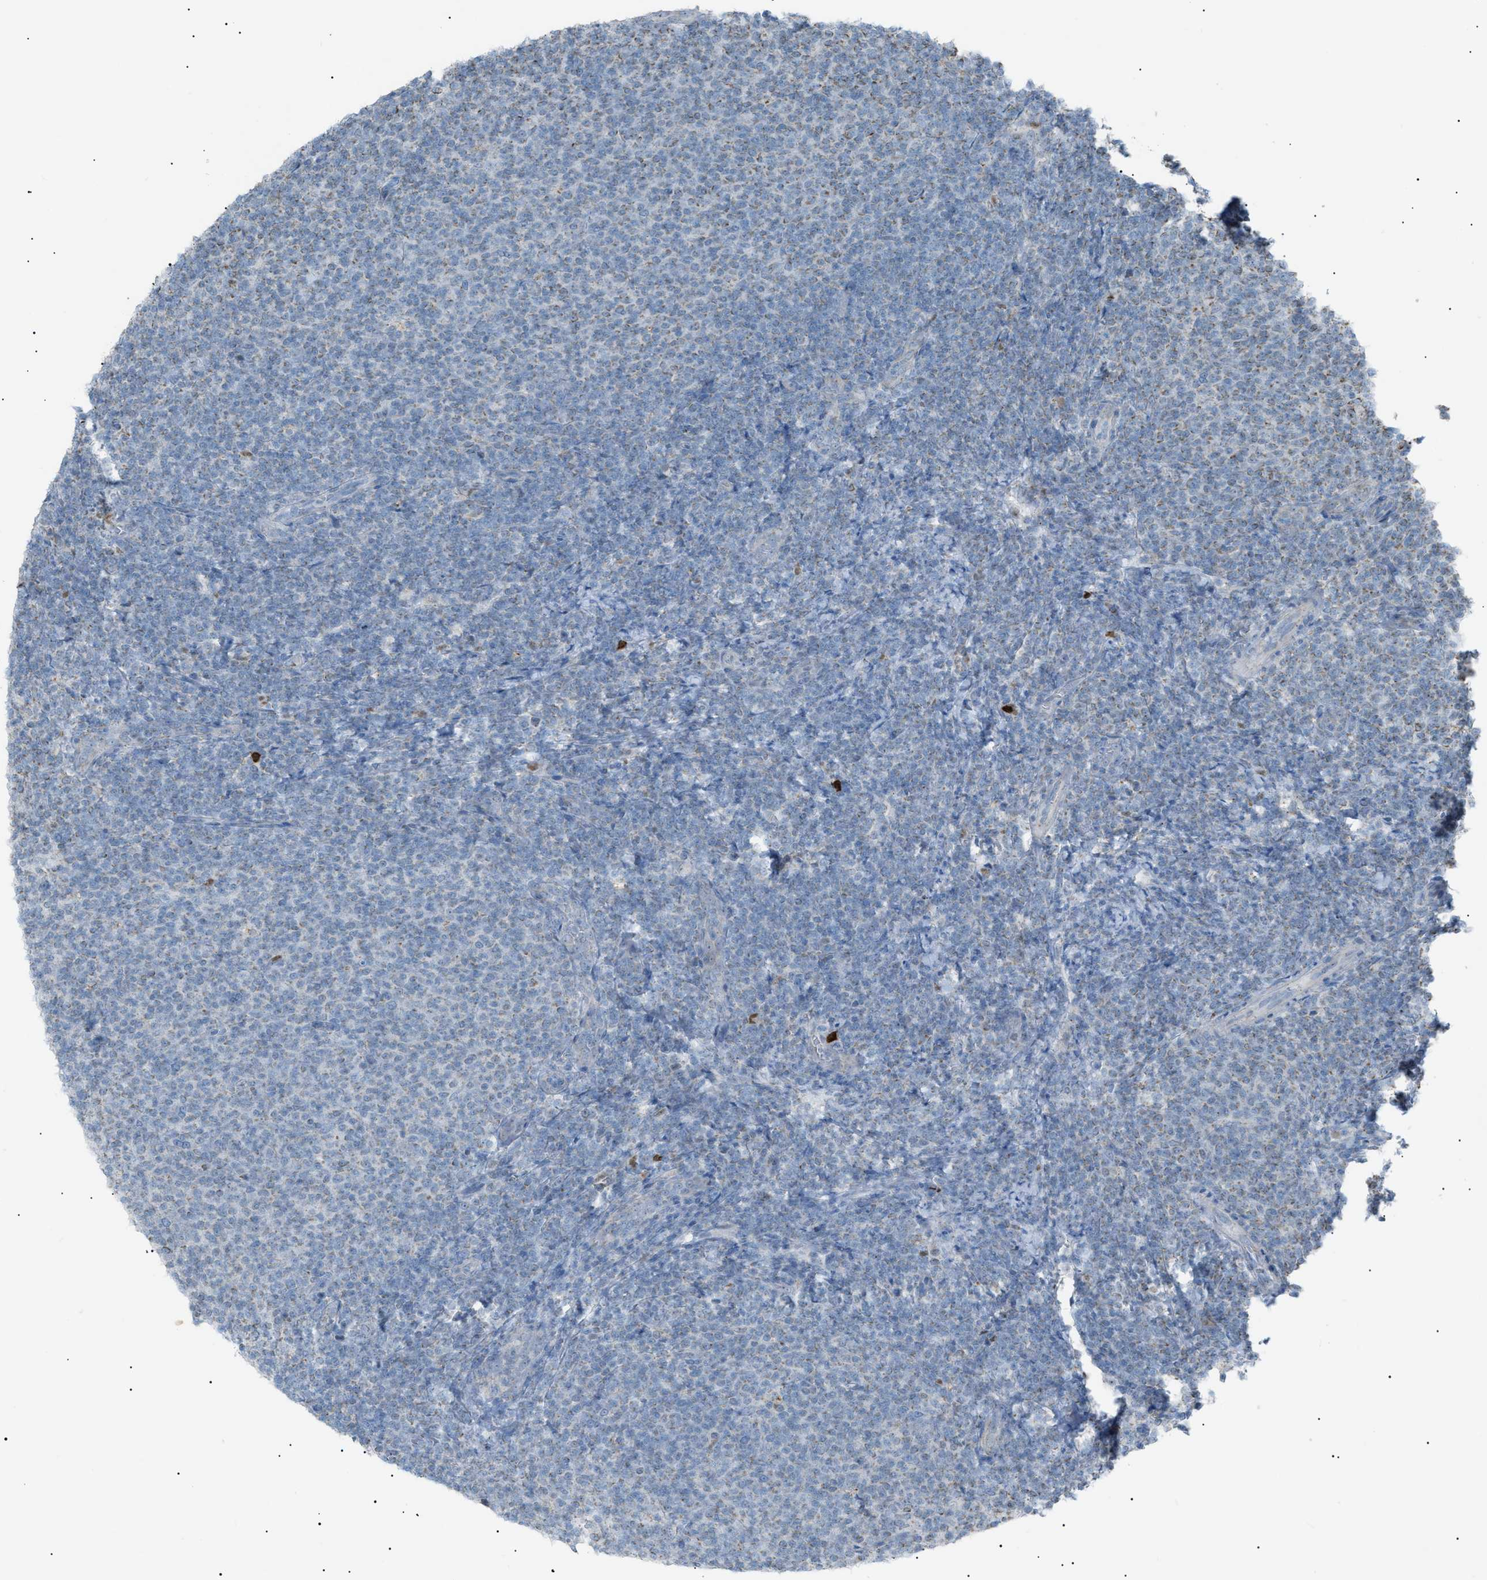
{"staining": {"intensity": "negative", "quantity": "none", "location": "none"}, "tissue": "lymphoma", "cell_type": "Tumor cells", "image_type": "cancer", "snomed": [{"axis": "morphology", "description": "Malignant lymphoma, non-Hodgkin's type, Low grade"}, {"axis": "topography", "description": "Lymph node"}], "caption": "Photomicrograph shows no protein positivity in tumor cells of lymphoma tissue. (DAB IHC visualized using brightfield microscopy, high magnification).", "gene": "ZNF516", "patient": {"sex": "male", "age": 66}}